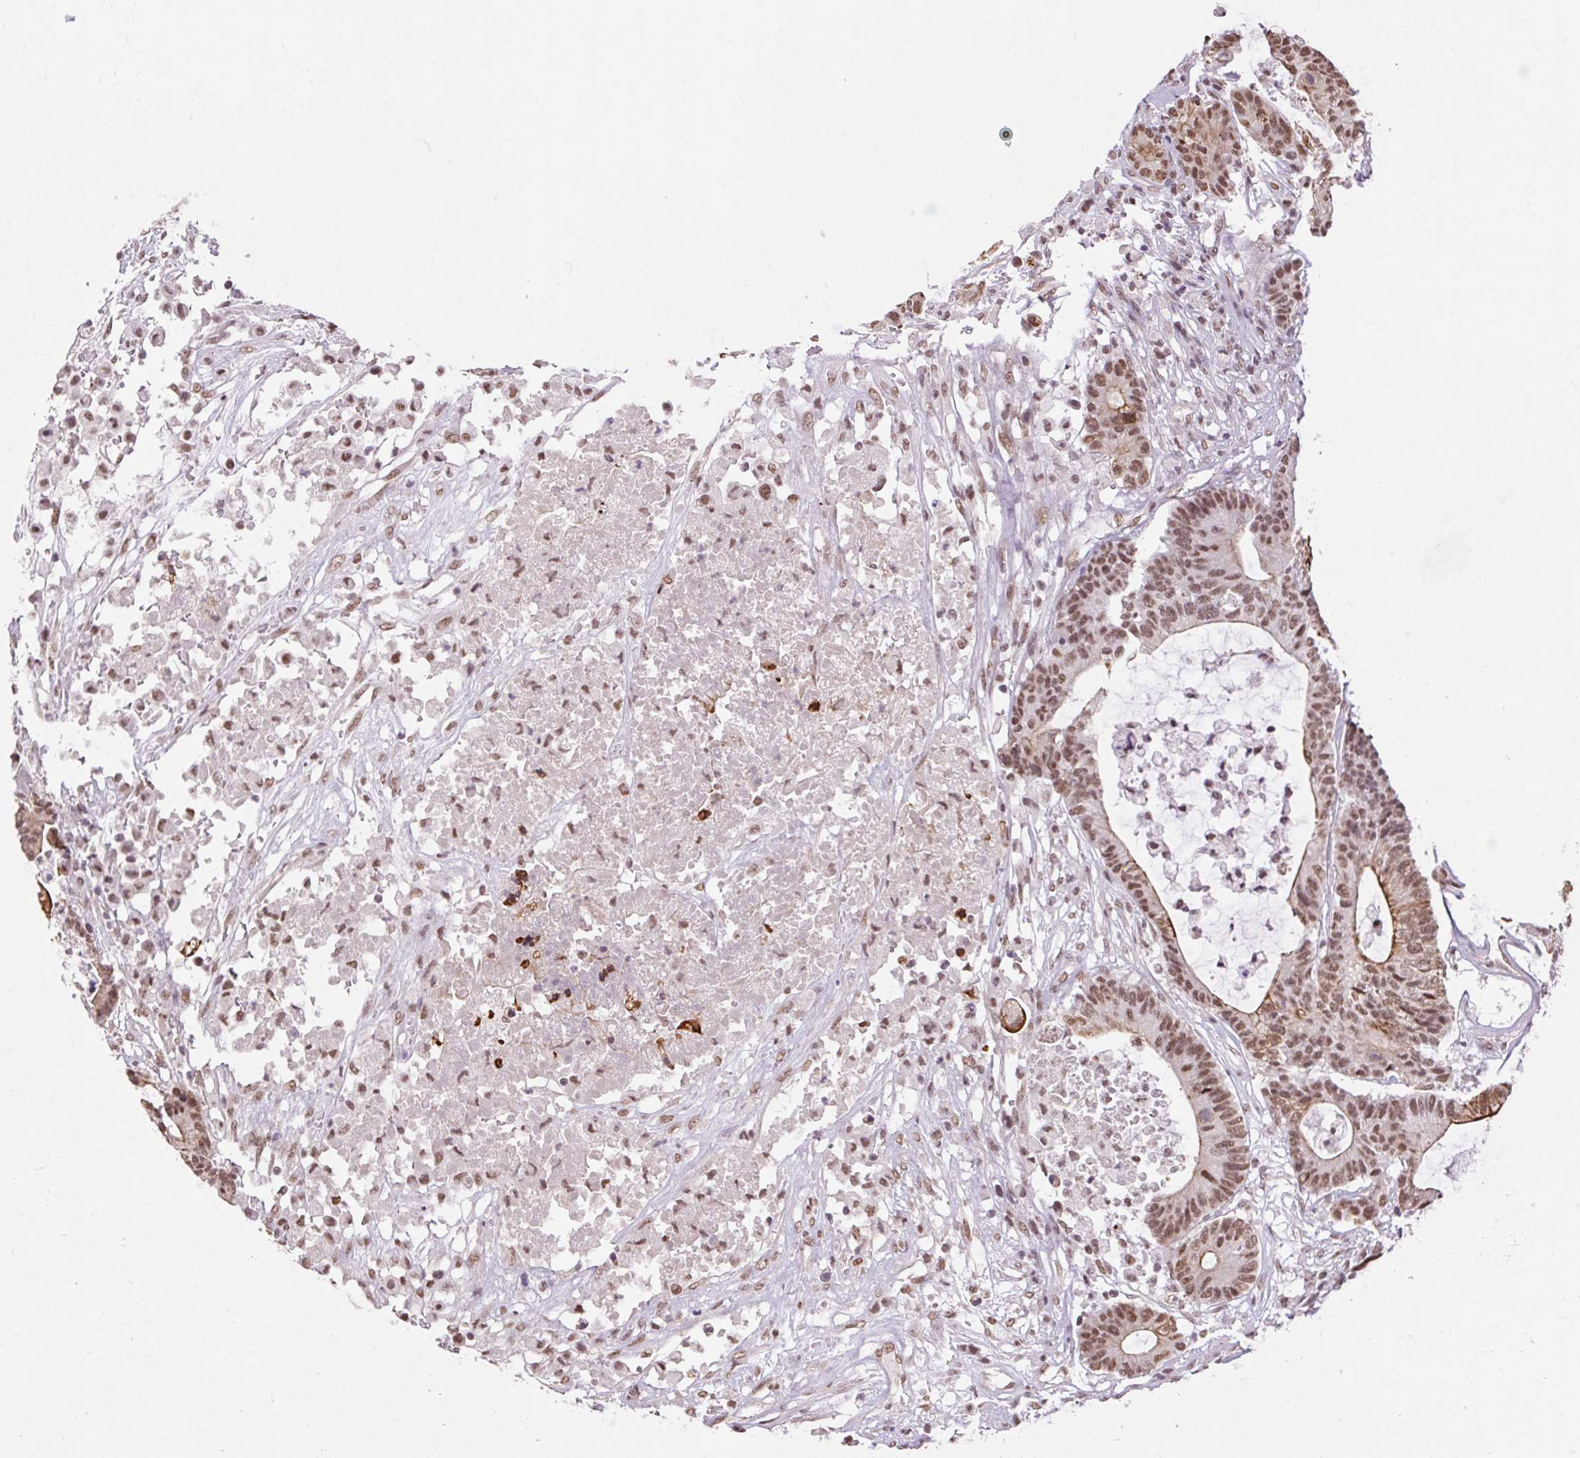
{"staining": {"intensity": "strong", "quantity": ">75%", "location": "cytoplasmic/membranous,nuclear"}, "tissue": "colorectal cancer", "cell_type": "Tumor cells", "image_type": "cancer", "snomed": [{"axis": "morphology", "description": "Adenocarcinoma, NOS"}, {"axis": "topography", "description": "Colon"}], "caption": "Immunohistochemistry staining of colorectal cancer, which exhibits high levels of strong cytoplasmic/membranous and nuclear staining in about >75% of tumor cells indicating strong cytoplasmic/membranous and nuclear protein expression. The staining was performed using DAB (3,3'-diaminobenzidine) (brown) for protein detection and nuclei were counterstained in hematoxylin (blue).", "gene": "NPIPB12", "patient": {"sex": "female", "age": 84}}